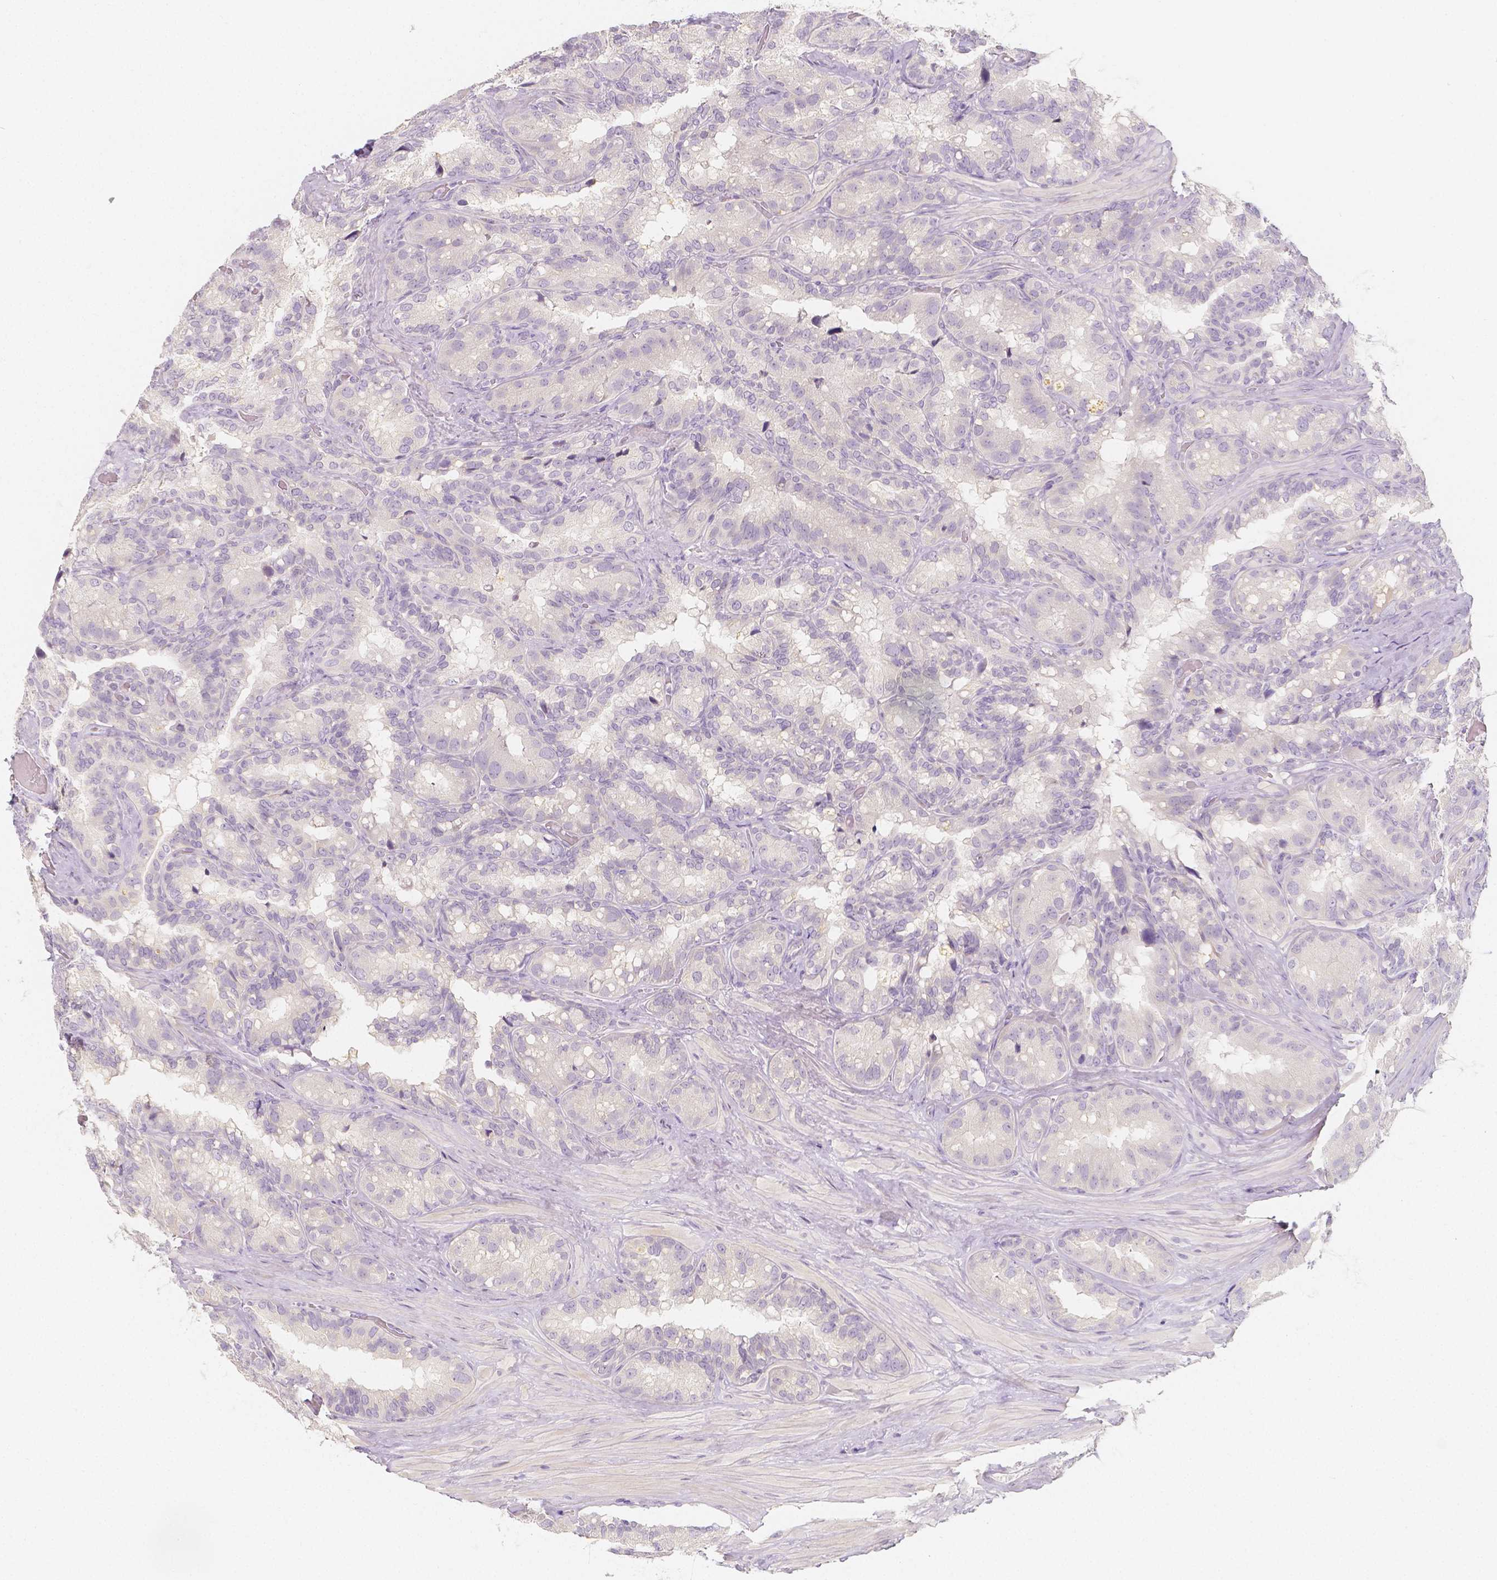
{"staining": {"intensity": "negative", "quantity": "none", "location": "none"}, "tissue": "seminal vesicle", "cell_type": "Glandular cells", "image_type": "normal", "snomed": [{"axis": "morphology", "description": "Normal tissue, NOS"}, {"axis": "topography", "description": "Seminal veicle"}], "caption": "A high-resolution histopathology image shows immunohistochemistry (IHC) staining of unremarkable seminal vesicle, which displays no significant expression in glandular cells.", "gene": "BATF", "patient": {"sex": "male", "age": 60}}